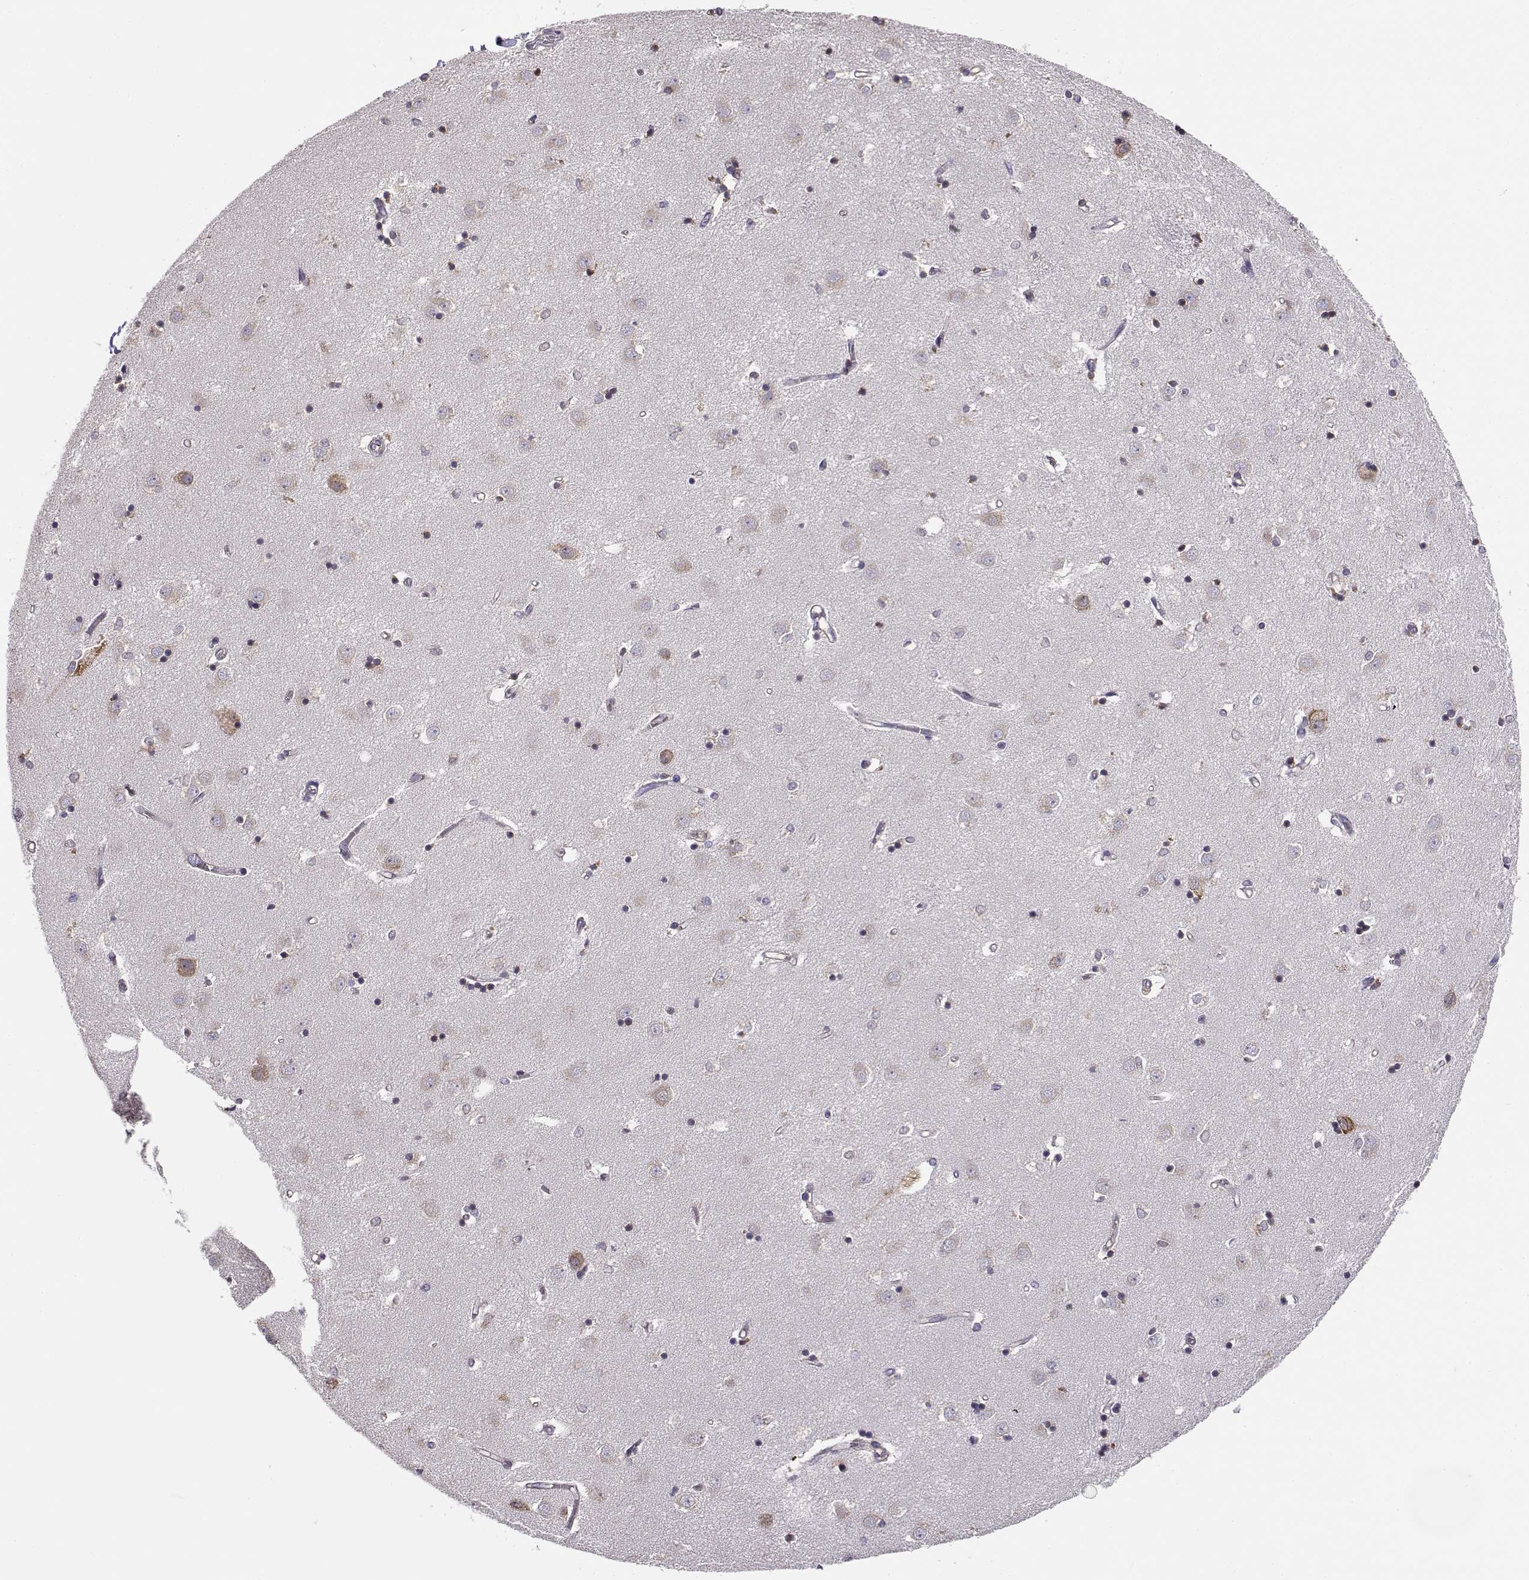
{"staining": {"intensity": "negative", "quantity": "none", "location": "none"}, "tissue": "caudate", "cell_type": "Glial cells", "image_type": "normal", "snomed": [{"axis": "morphology", "description": "Normal tissue, NOS"}, {"axis": "topography", "description": "Lateral ventricle wall"}], "caption": "Human caudate stained for a protein using IHC reveals no positivity in glial cells.", "gene": "BEND6", "patient": {"sex": "male", "age": 54}}